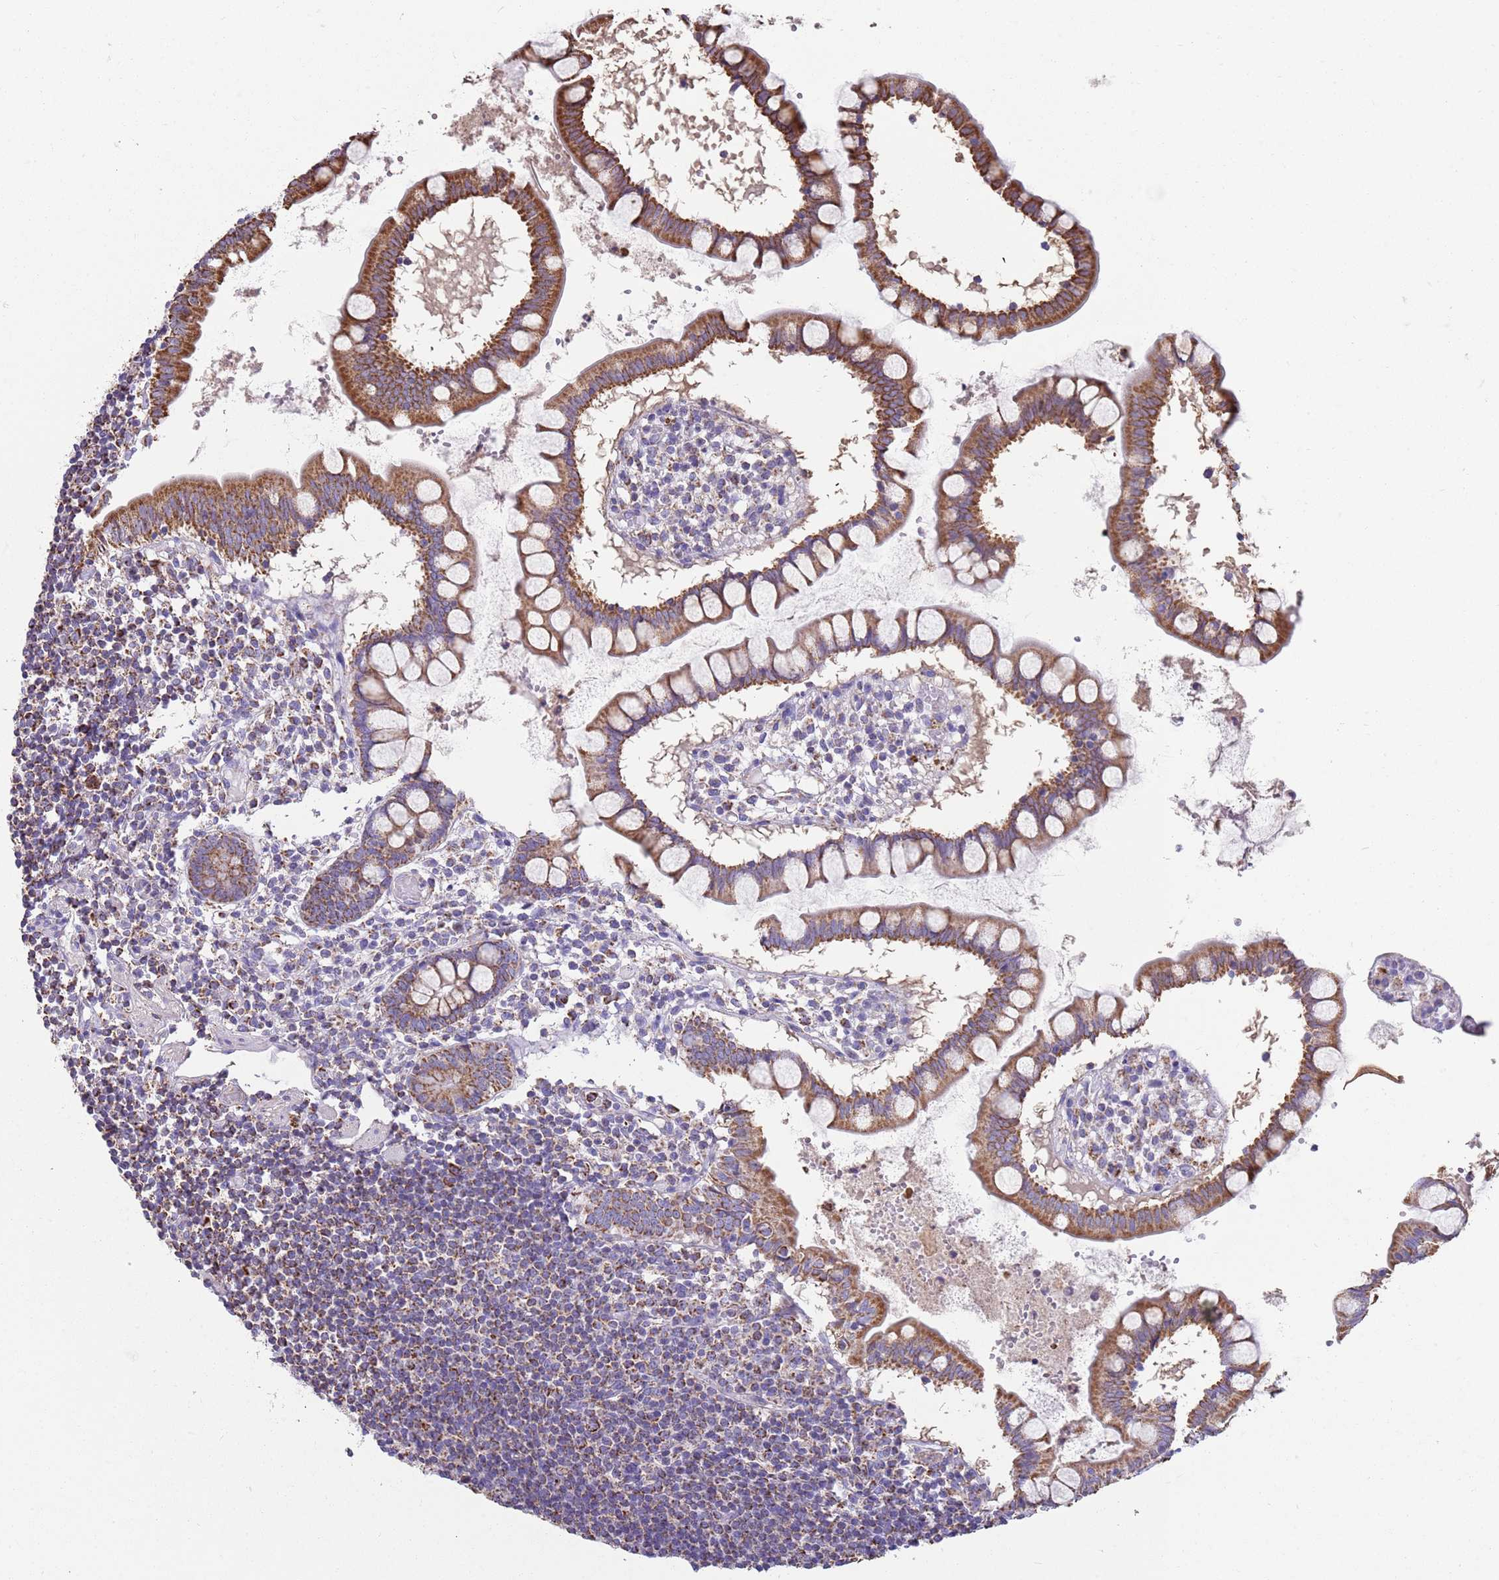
{"staining": {"intensity": "negative", "quantity": "none", "location": "none"}, "tissue": "colon", "cell_type": "Endothelial cells", "image_type": "normal", "snomed": [{"axis": "morphology", "description": "Normal tissue, NOS"}, {"axis": "morphology", "description": "Adenocarcinoma, NOS"}, {"axis": "topography", "description": "Colon"}], "caption": "Immunohistochemistry image of benign colon stained for a protein (brown), which shows no positivity in endothelial cells.", "gene": "TTLL1", "patient": {"sex": "female", "age": 55}}